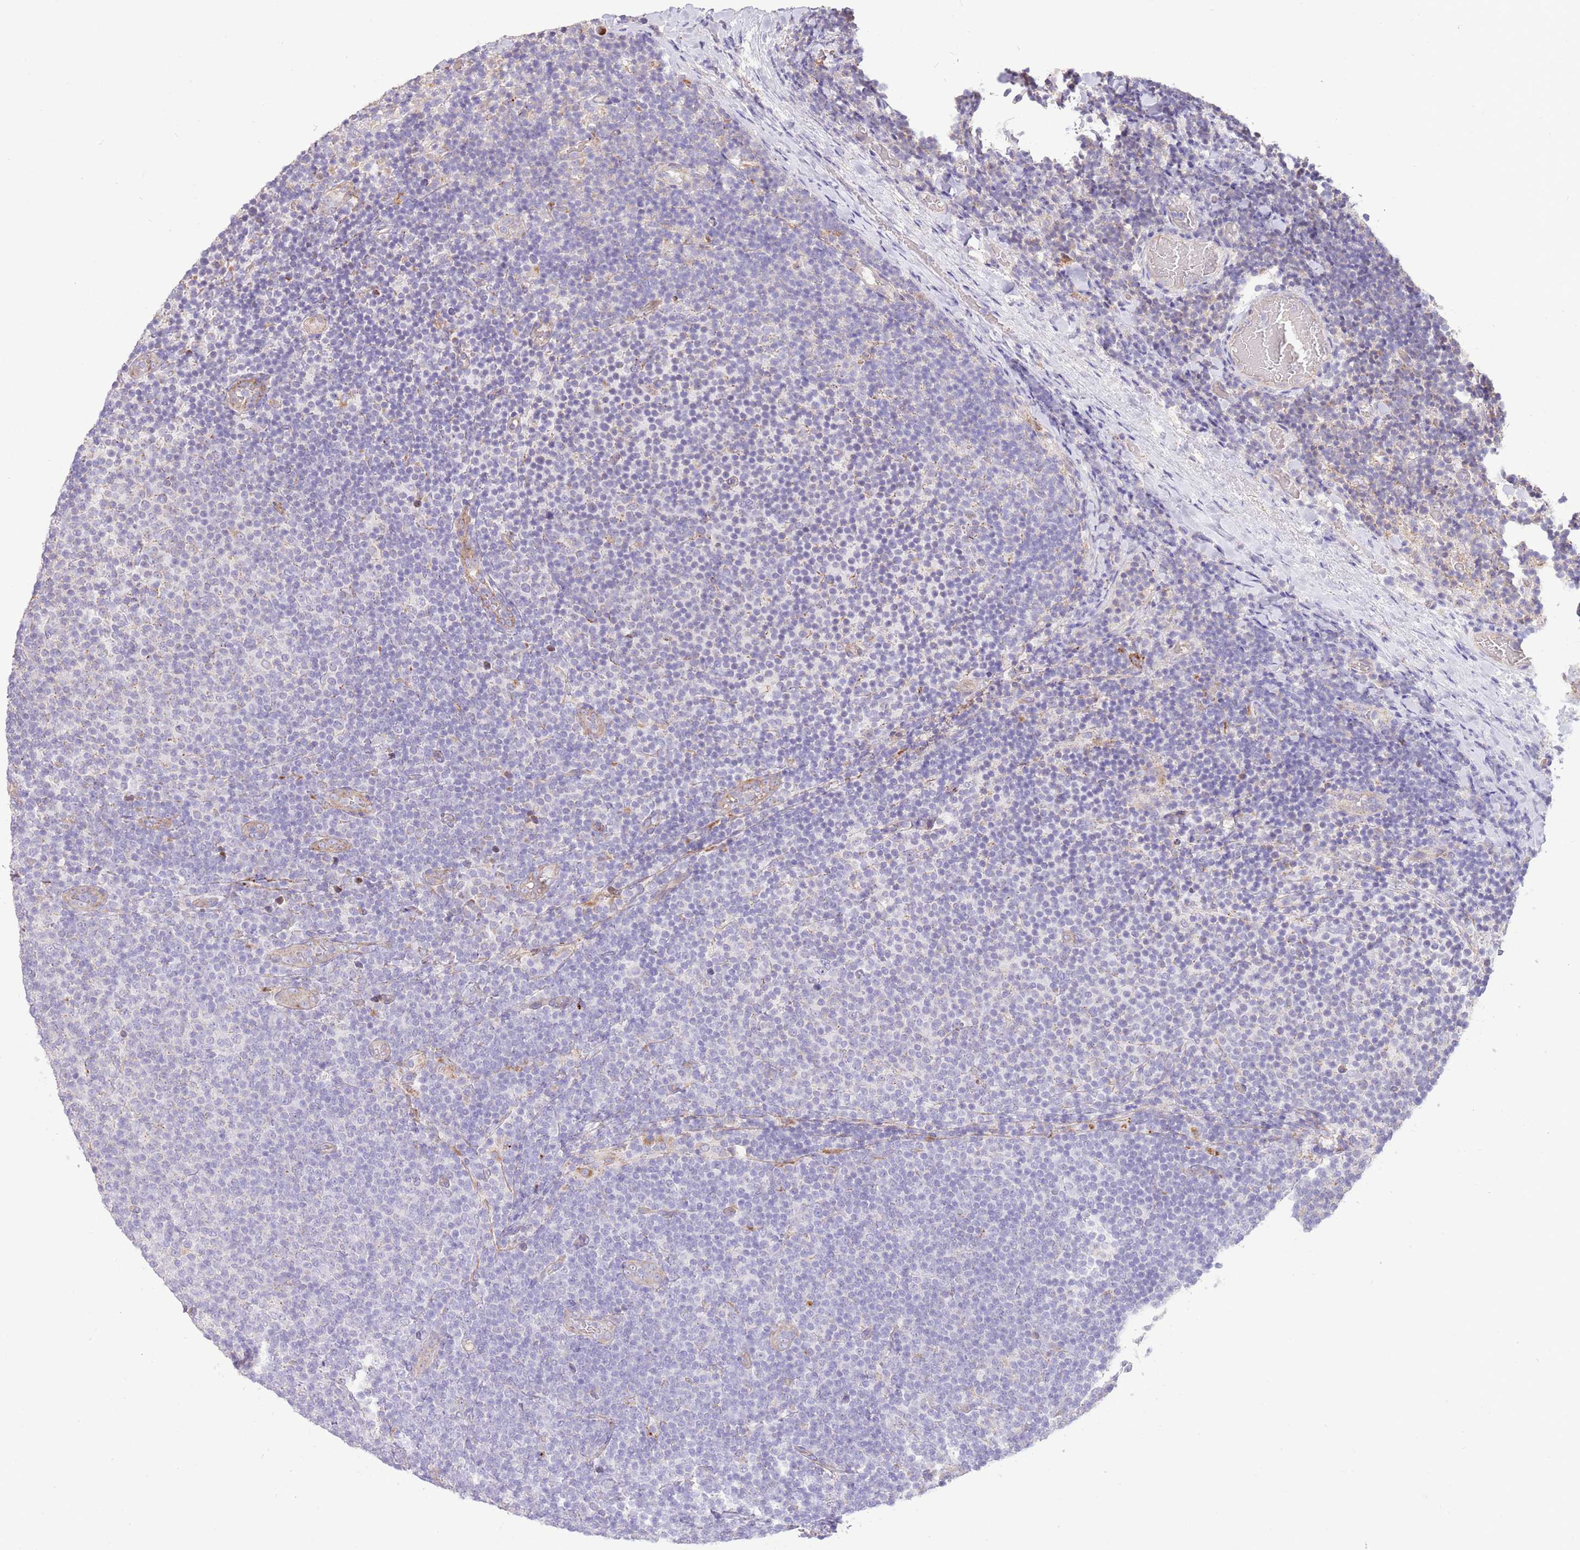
{"staining": {"intensity": "negative", "quantity": "none", "location": "none"}, "tissue": "lymphoma", "cell_type": "Tumor cells", "image_type": "cancer", "snomed": [{"axis": "morphology", "description": "Malignant lymphoma, non-Hodgkin's type, Low grade"}, {"axis": "topography", "description": "Lymph node"}], "caption": "Tumor cells are negative for brown protein staining in lymphoma. (DAB (3,3'-diaminobenzidine) immunohistochemistry visualized using brightfield microscopy, high magnification).", "gene": "DOCK6", "patient": {"sex": "male", "age": 66}}